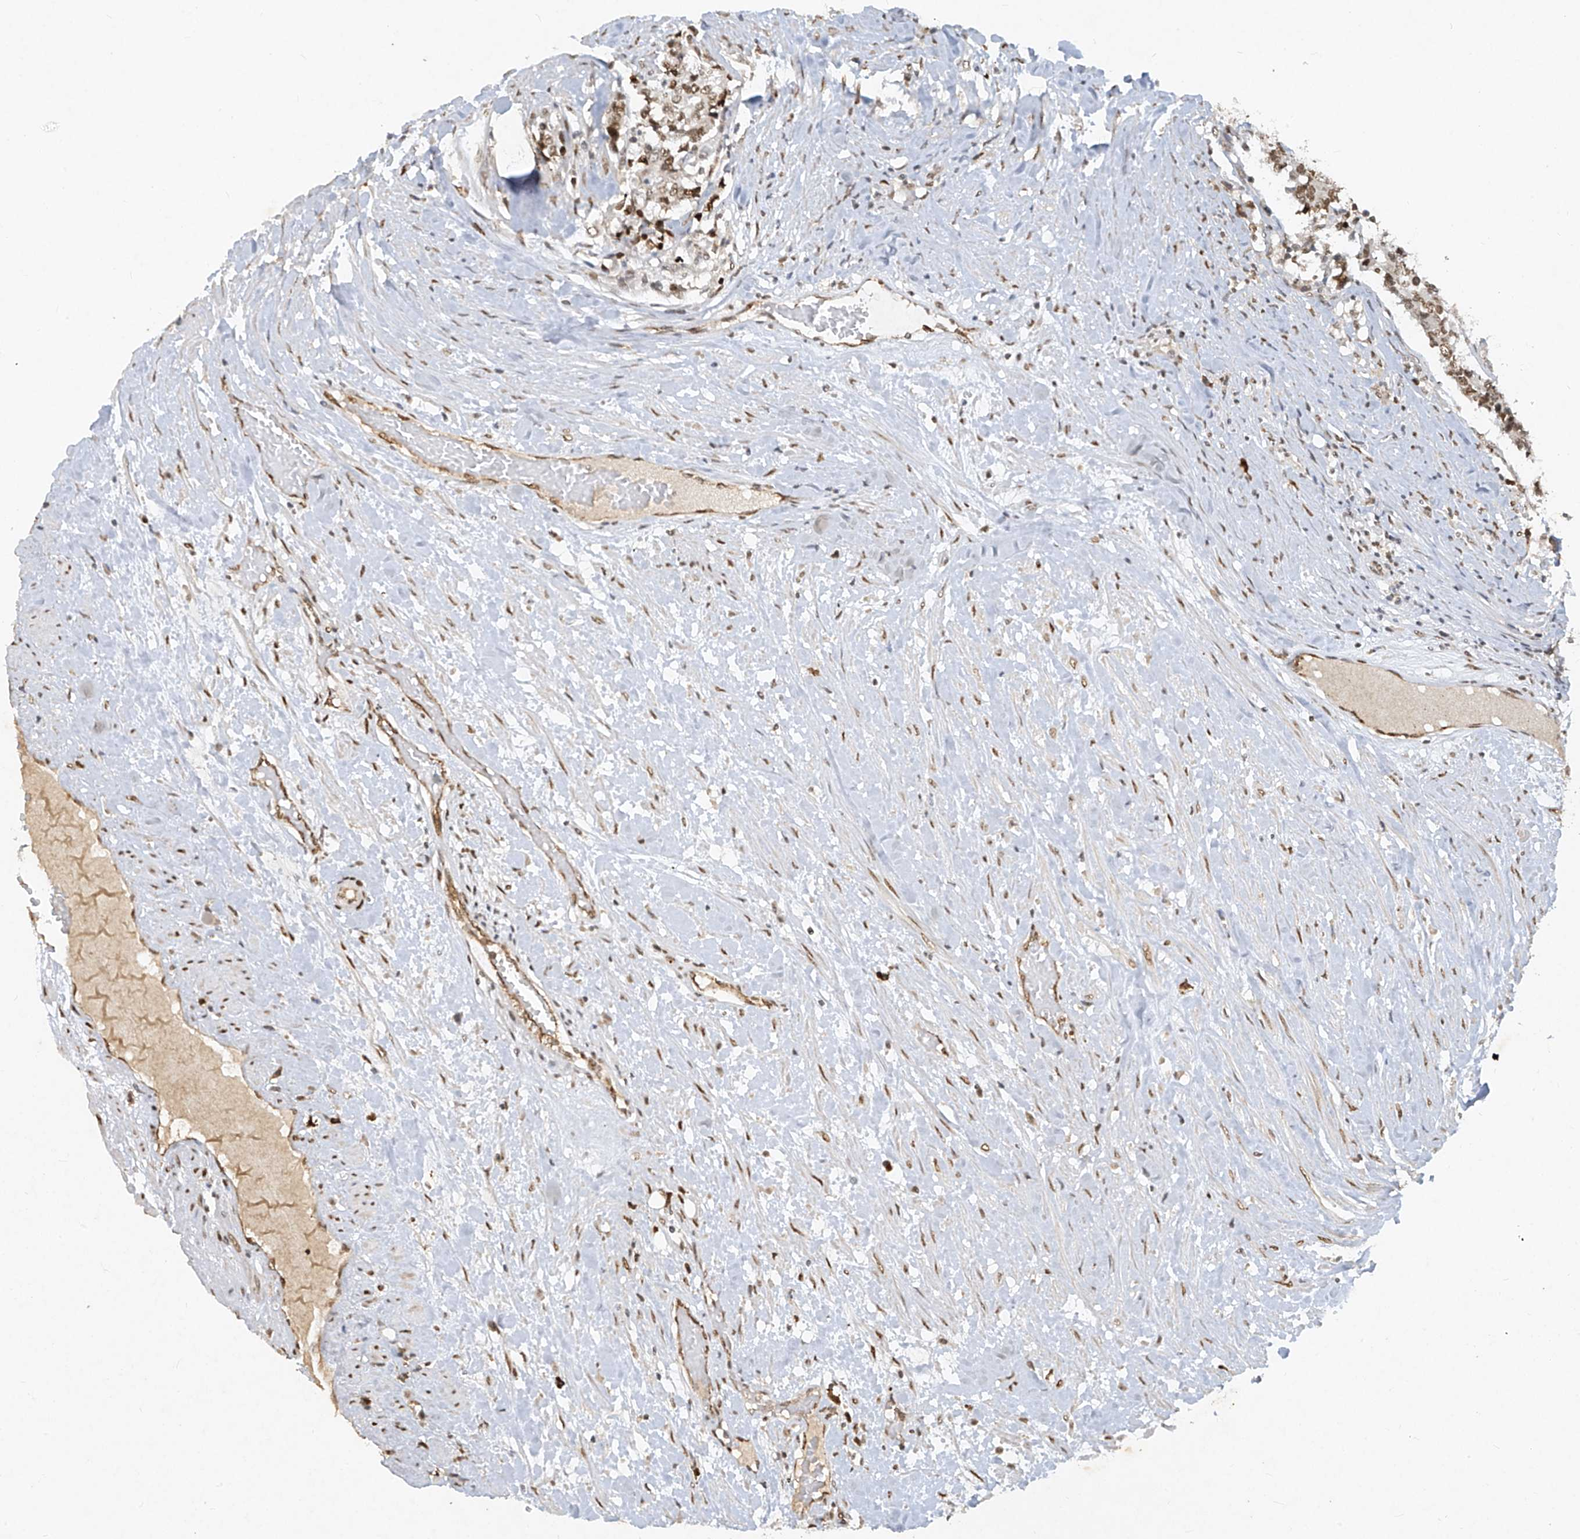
{"staining": {"intensity": "moderate", "quantity": ">75%", "location": "nuclear"}, "tissue": "prostate cancer", "cell_type": "Tumor cells", "image_type": "cancer", "snomed": [{"axis": "morphology", "description": "Normal tissue, NOS"}, {"axis": "morphology", "description": "Adenocarcinoma, High grade"}, {"axis": "topography", "description": "Prostate"}, {"axis": "topography", "description": "Seminal veicle"}], "caption": "An immunohistochemistry (IHC) histopathology image of neoplastic tissue is shown. Protein staining in brown highlights moderate nuclear positivity in prostate cancer within tumor cells.", "gene": "ATRIP", "patient": {"sex": "male", "age": 55}}